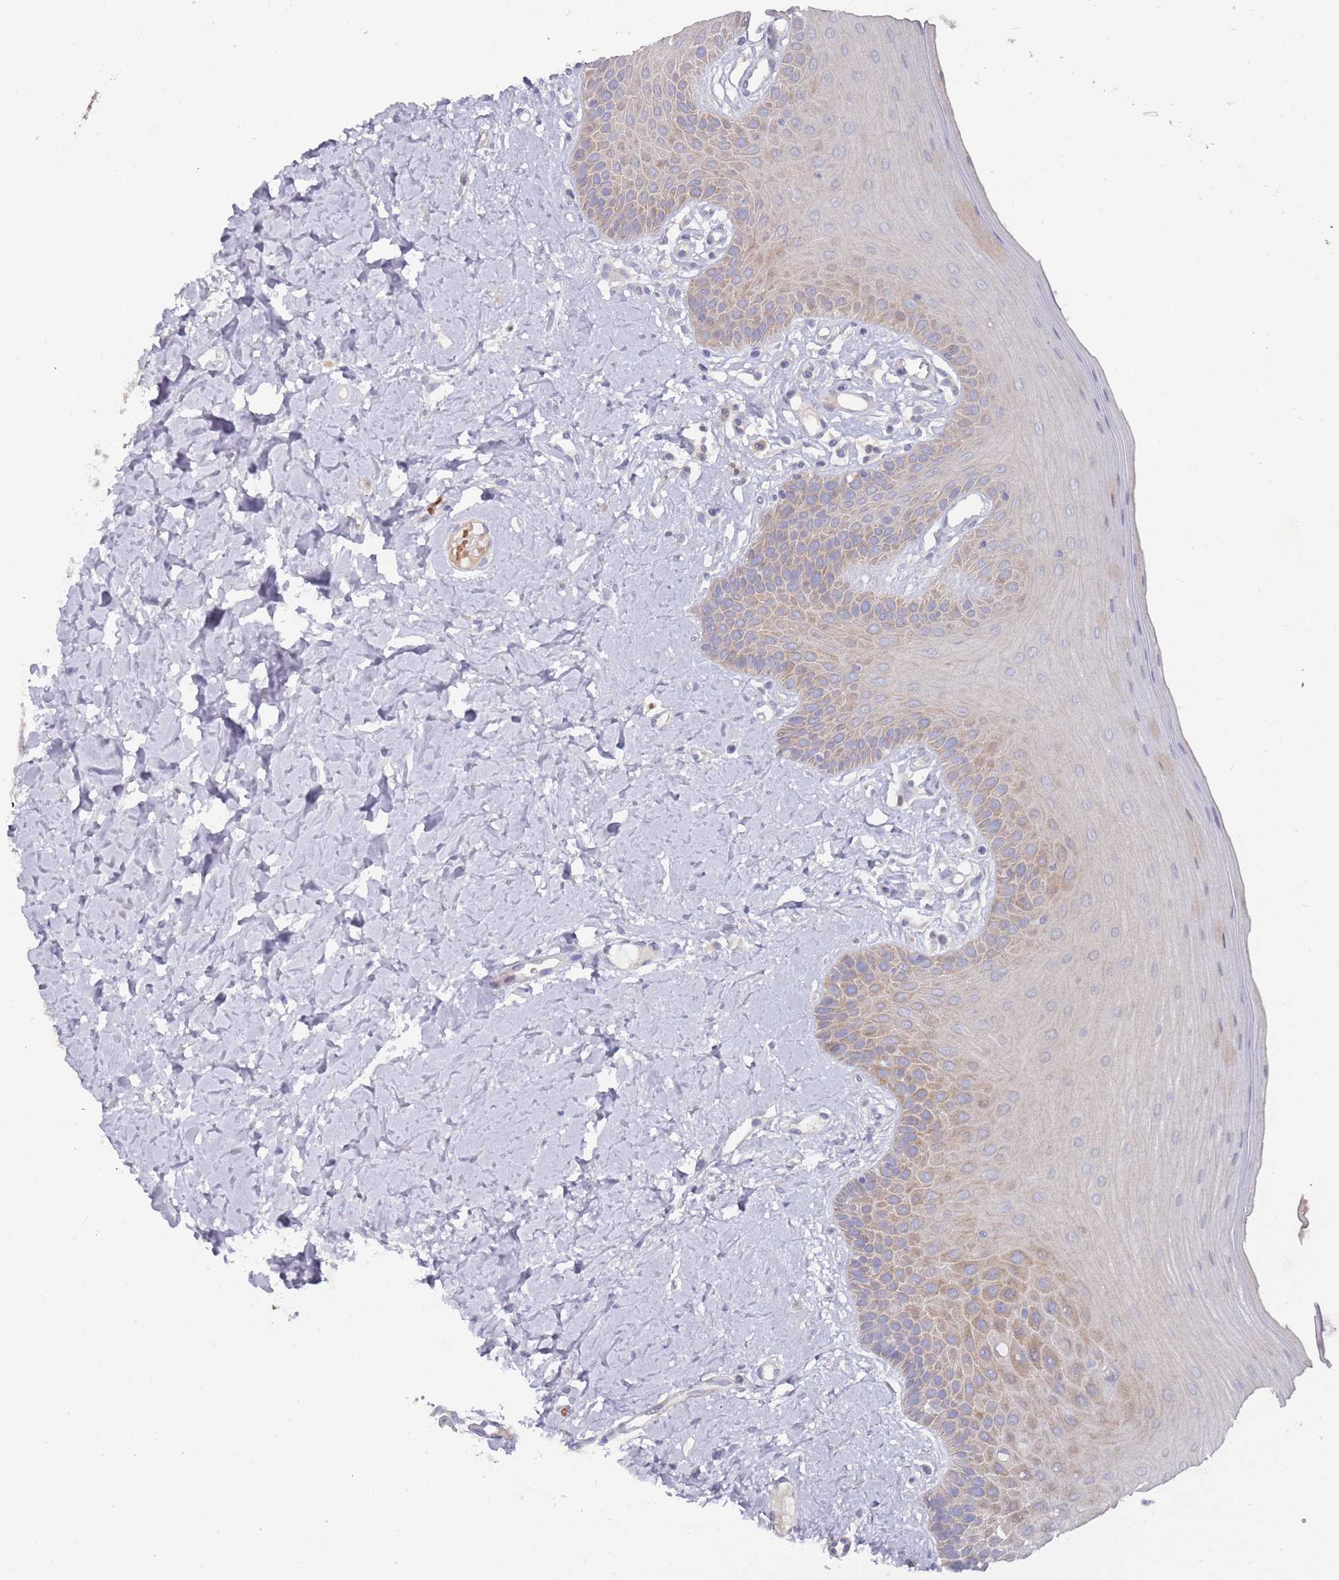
{"staining": {"intensity": "weak", "quantity": "25%-75%", "location": "cytoplasmic/membranous"}, "tissue": "oral mucosa", "cell_type": "Squamous epithelial cells", "image_type": "normal", "snomed": [{"axis": "morphology", "description": "Normal tissue, NOS"}, {"axis": "topography", "description": "Oral tissue"}], "caption": "IHC photomicrograph of unremarkable oral mucosa: human oral mucosa stained using IHC displays low levels of weak protein expression localized specifically in the cytoplasmic/membranous of squamous epithelial cells, appearing as a cytoplasmic/membranous brown color.", "gene": "LACC1", "patient": {"sex": "male", "age": 74}}